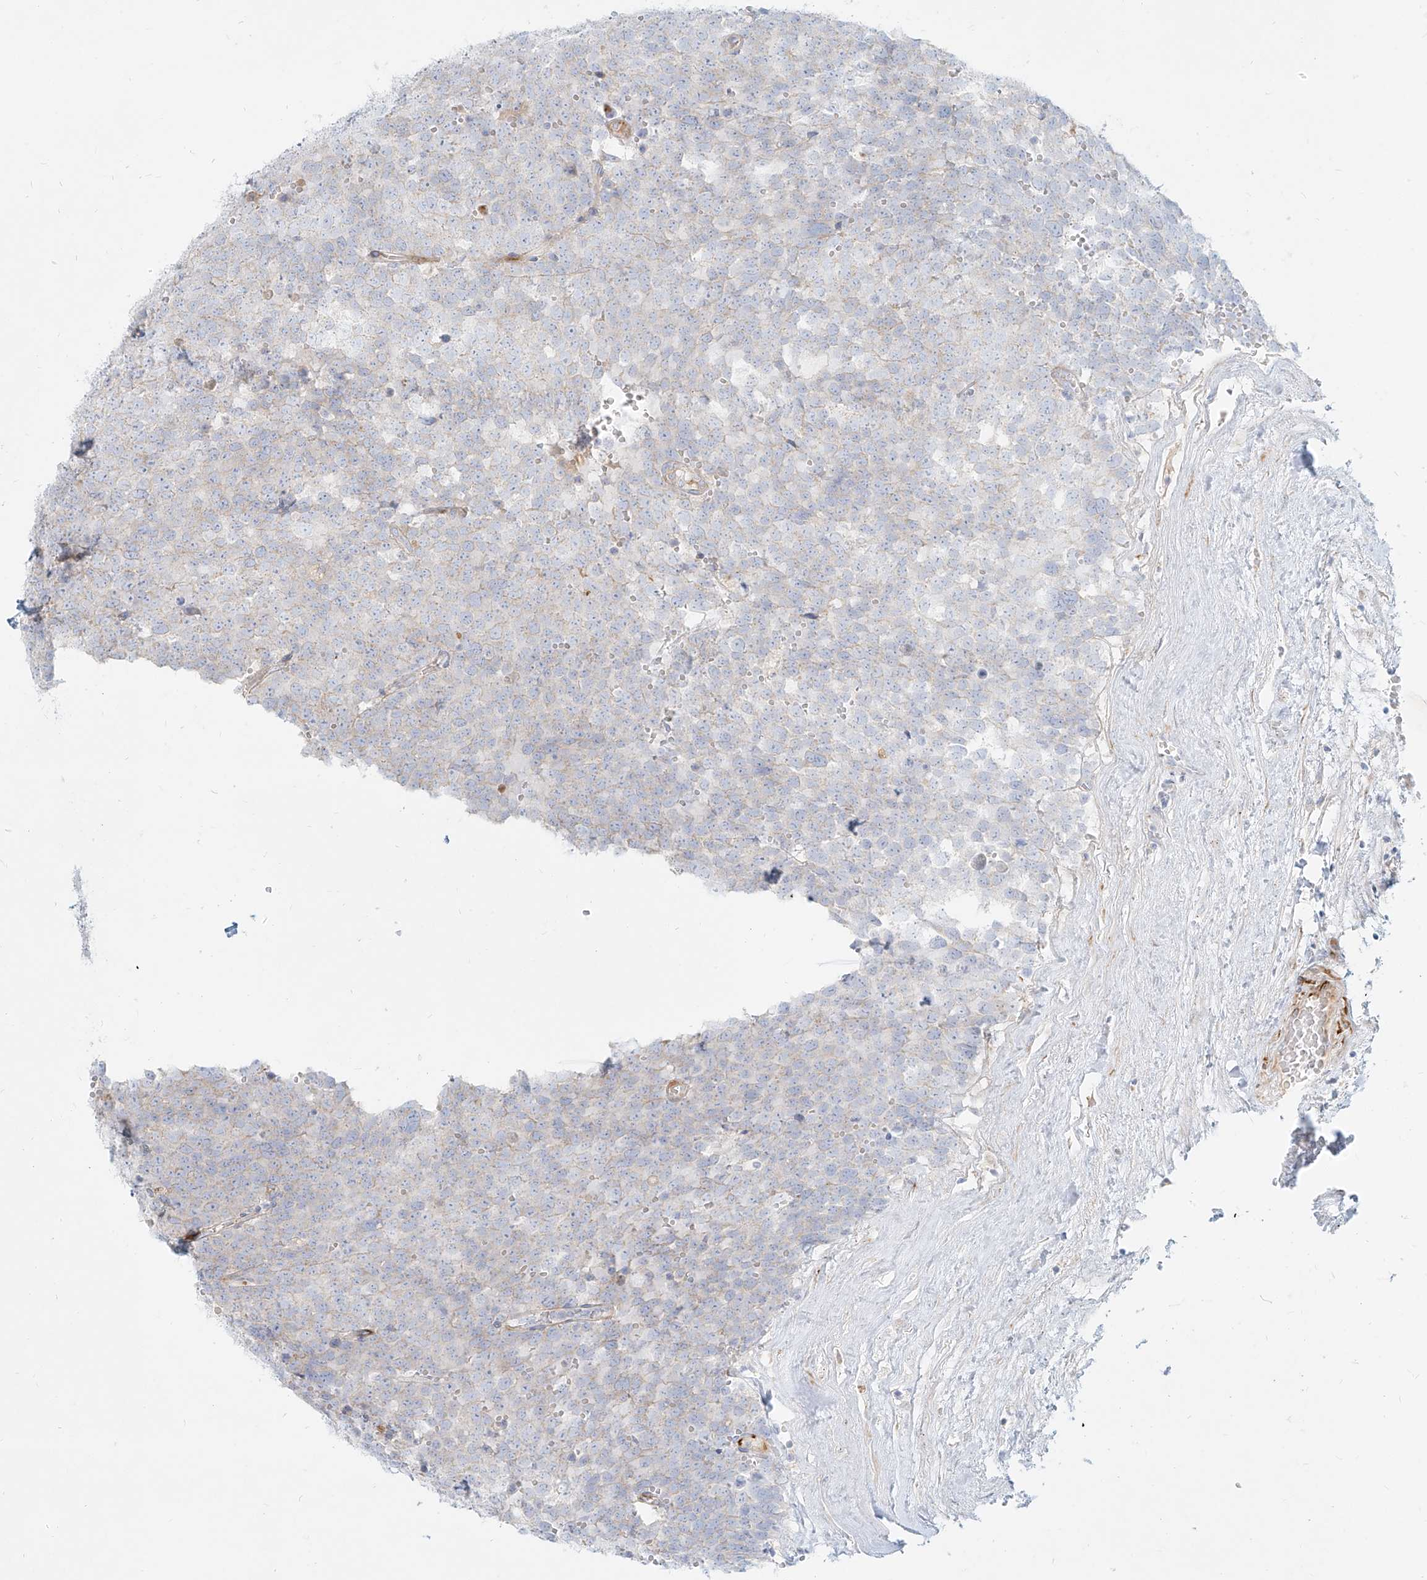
{"staining": {"intensity": "negative", "quantity": "none", "location": "none"}, "tissue": "testis cancer", "cell_type": "Tumor cells", "image_type": "cancer", "snomed": [{"axis": "morphology", "description": "Seminoma, NOS"}, {"axis": "topography", "description": "Testis"}], "caption": "An immunohistochemistry micrograph of testis seminoma is shown. There is no staining in tumor cells of testis seminoma.", "gene": "MTX2", "patient": {"sex": "male", "age": 71}}